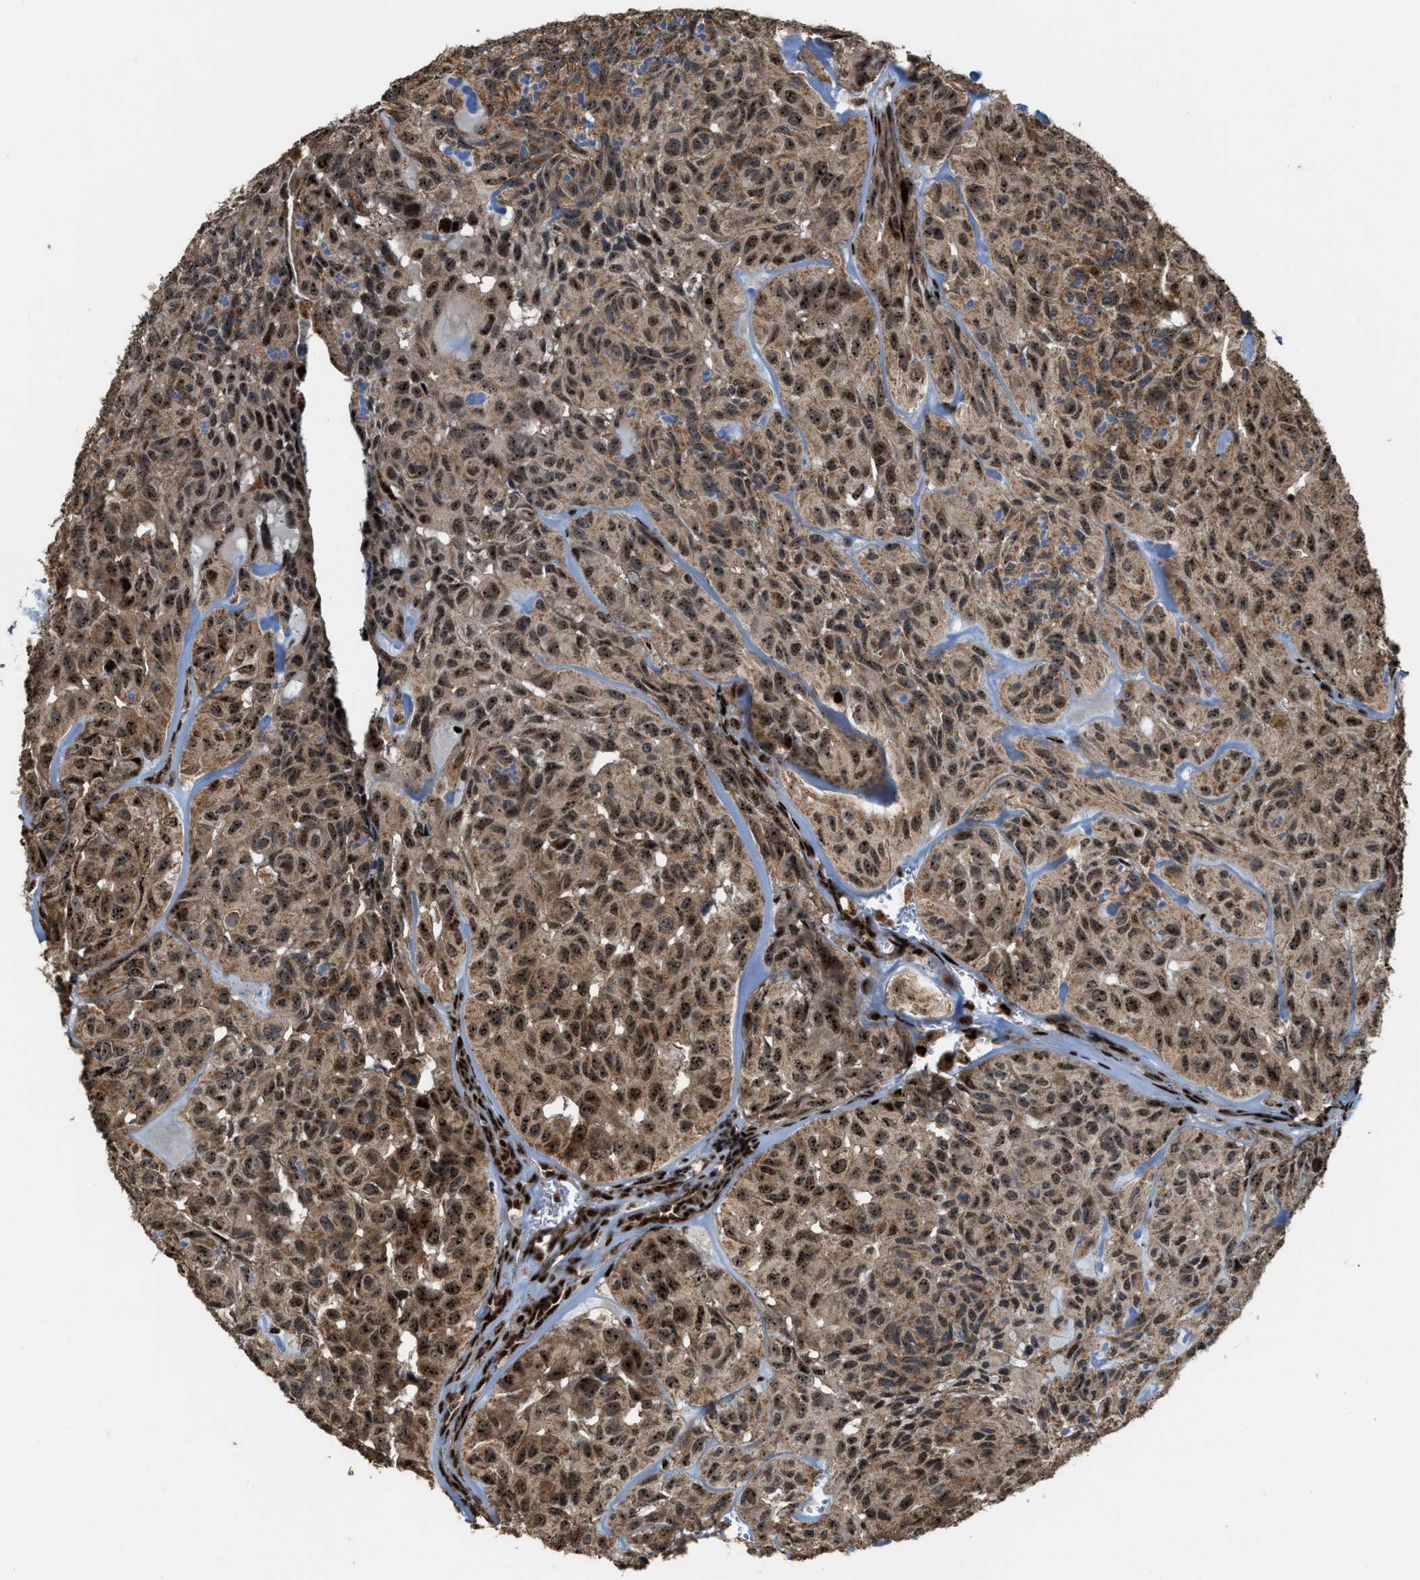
{"staining": {"intensity": "moderate", "quantity": ">75%", "location": "cytoplasmic/membranous,nuclear"}, "tissue": "head and neck cancer", "cell_type": "Tumor cells", "image_type": "cancer", "snomed": [{"axis": "morphology", "description": "Adenocarcinoma, NOS"}, {"axis": "topography", "description": "Salivary gland, NOS"}, {"axis": "topography", "description": "Head-Neck"}], "caption": "Adenocarcinoma (head and neck) was stained to show a protein in brown. There is medium levels of moderate cytoplasmic/membranous and nuclear expression in approximately >75% of tumor cells.", "gene": "ZNF687", "patient": {"sex": "female", "age": 76}}